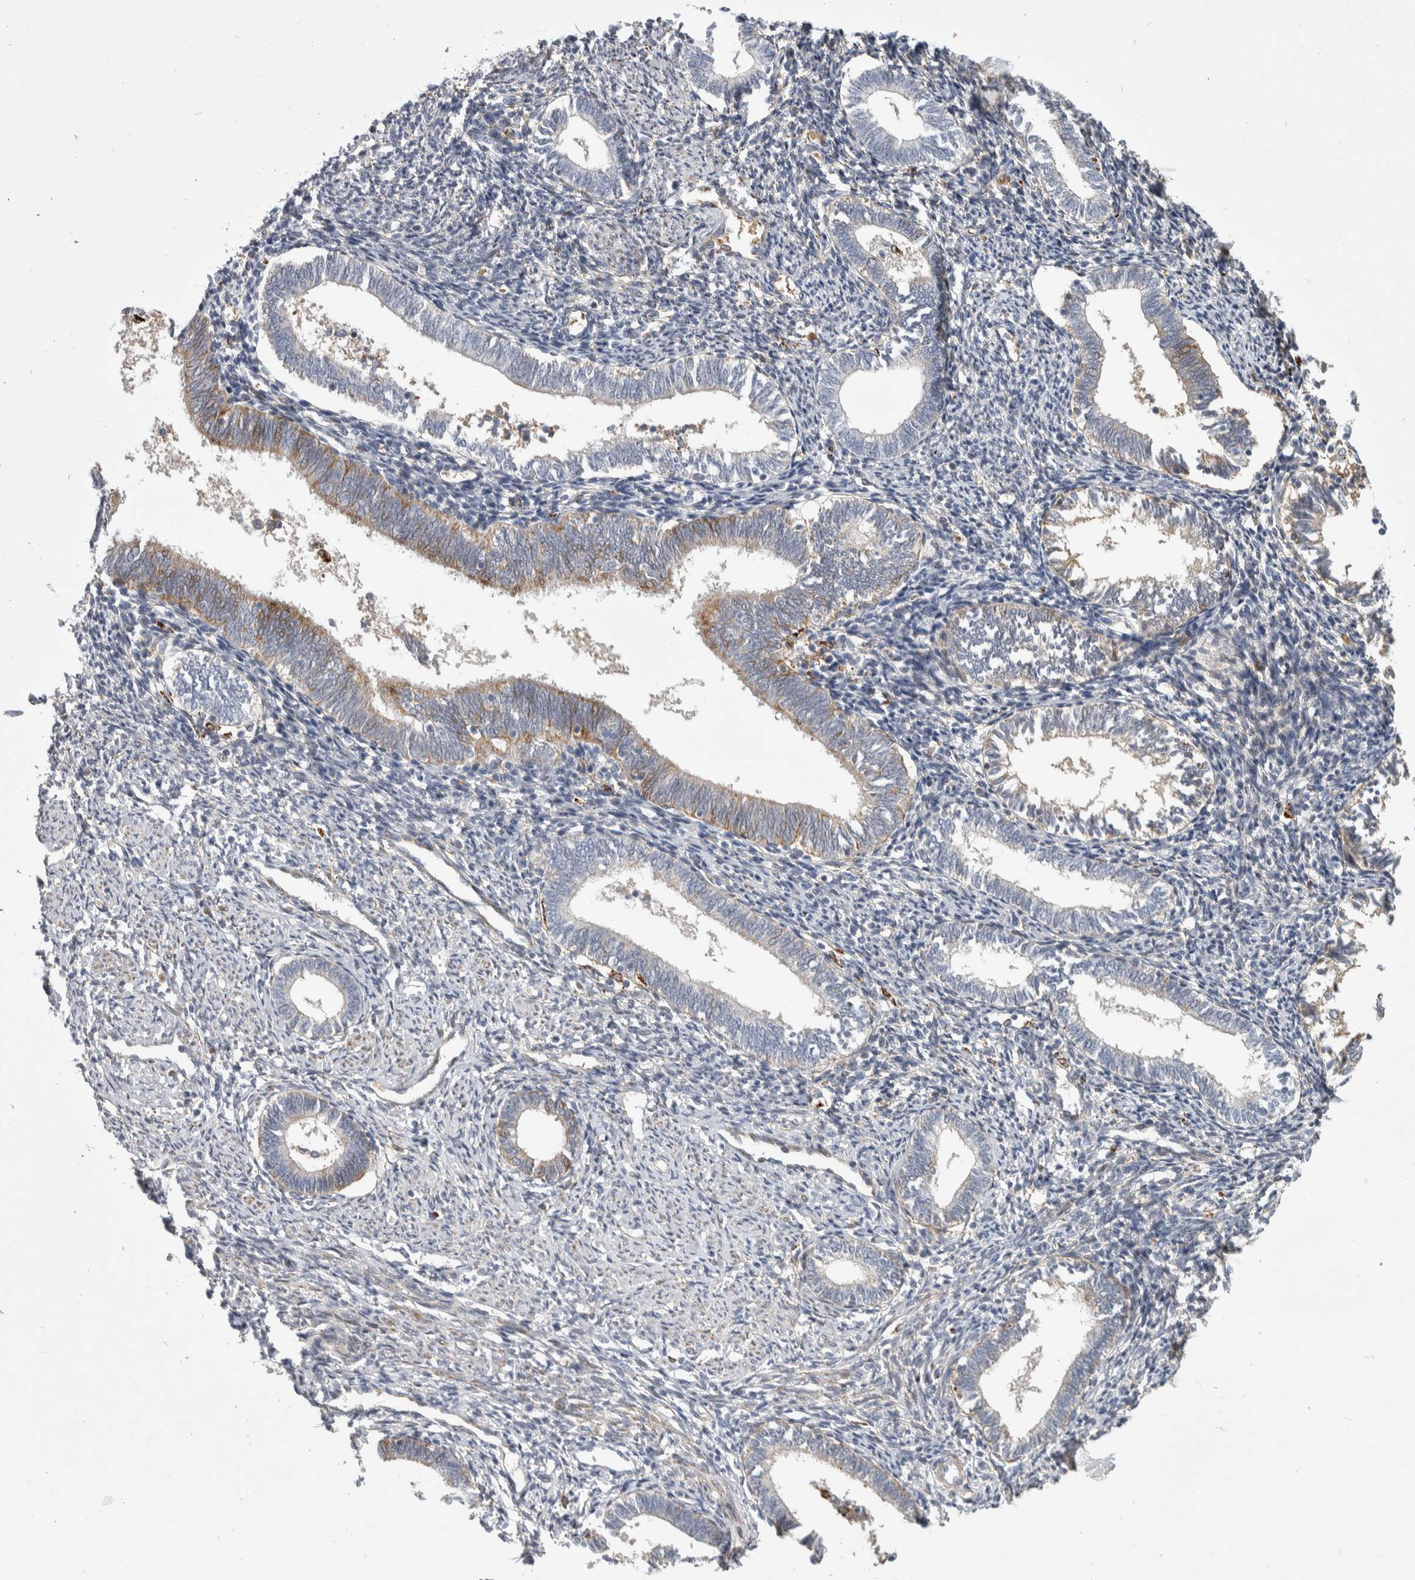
{"staining": {"intensity": "negative", "quantity": "none", "location": "none"}, "tissue": "endometrium", "cell_type": "Cells in endometrial stroma", "image_type": "normal", "snomed": [{"axis": "morphology", "description": "Normal tissue, NOS"}, {"axis": "topography", "description": "Endometrium"}], "caption": "This micrograph is of benign endometrium stained with immunohistochemistry to label a protein in brown with the nuclei are counter-stained blue. There is no expression in cells in endometrial stroma. (DAB immunohistochemistry visualized using brightfield microscopy, high magnification).", "gene": "PSMG3", "patient": {"sex": "female", "age": 41}}